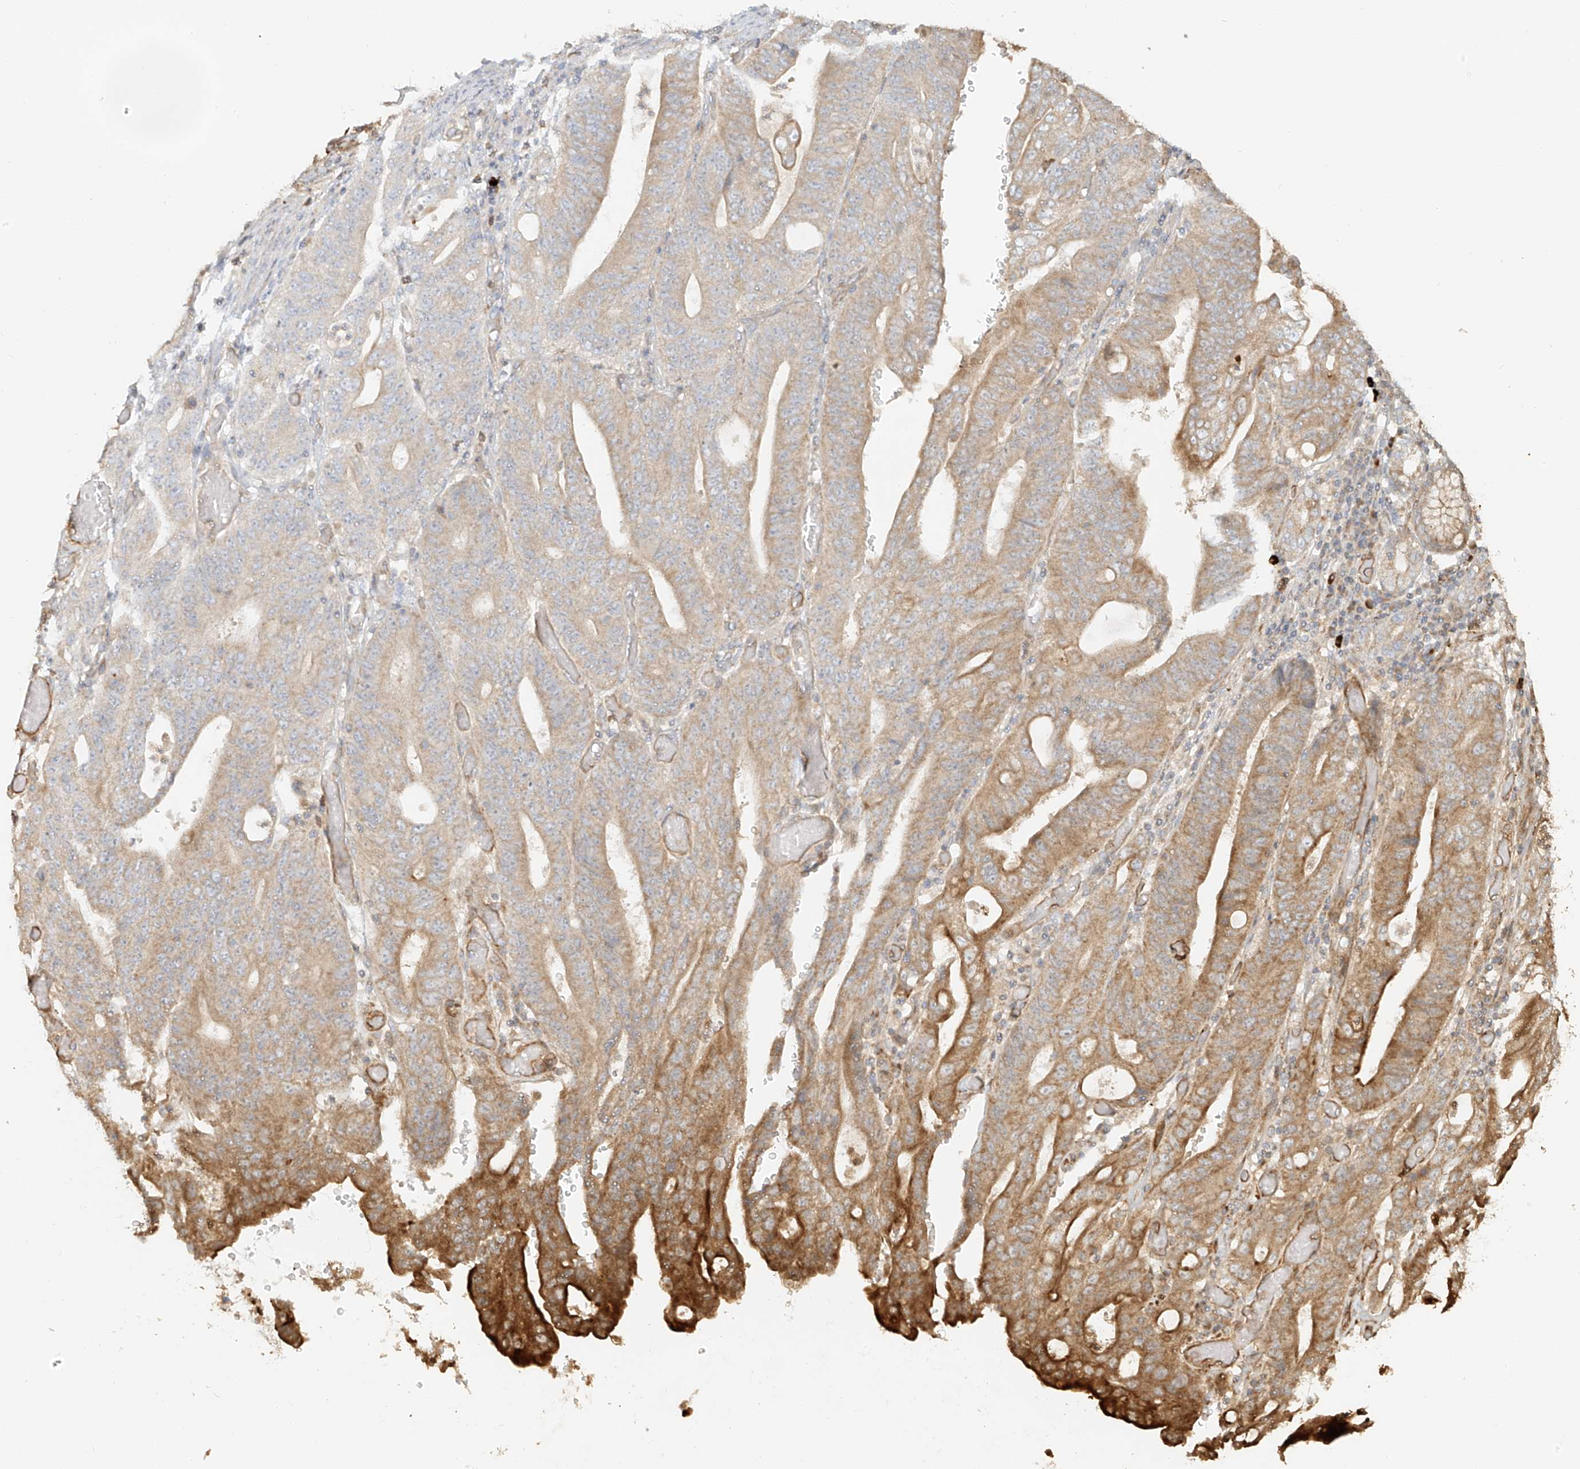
{"staining": {"intensity": "strong", "quantity": "<25%", "location": "cytoplasmic/membranous"}, "tissue": "stomach cancer", "cell_type": "Tumor cells", "image_type": "cancer", "snomed": [{"axis": "morphology", "description": "Adenocarcinoma, NOS"}, {"axis": "topography", "description": "Stomach"}], "caption": "Immunohistochemical staining of stomach adenocarcinoma exhibits medium levels of strong cytoplasmic/membranous protein positivity in about <25% of tumor cells. The protein of interest is stained brown, and the nuclei are stained in blue (DAB (3,3'-diaminobenzidine) IHC with brightfield microscopy, high magnification).", "gene": "MIPEP", "patient": {"sex": "female", "age": 73}}